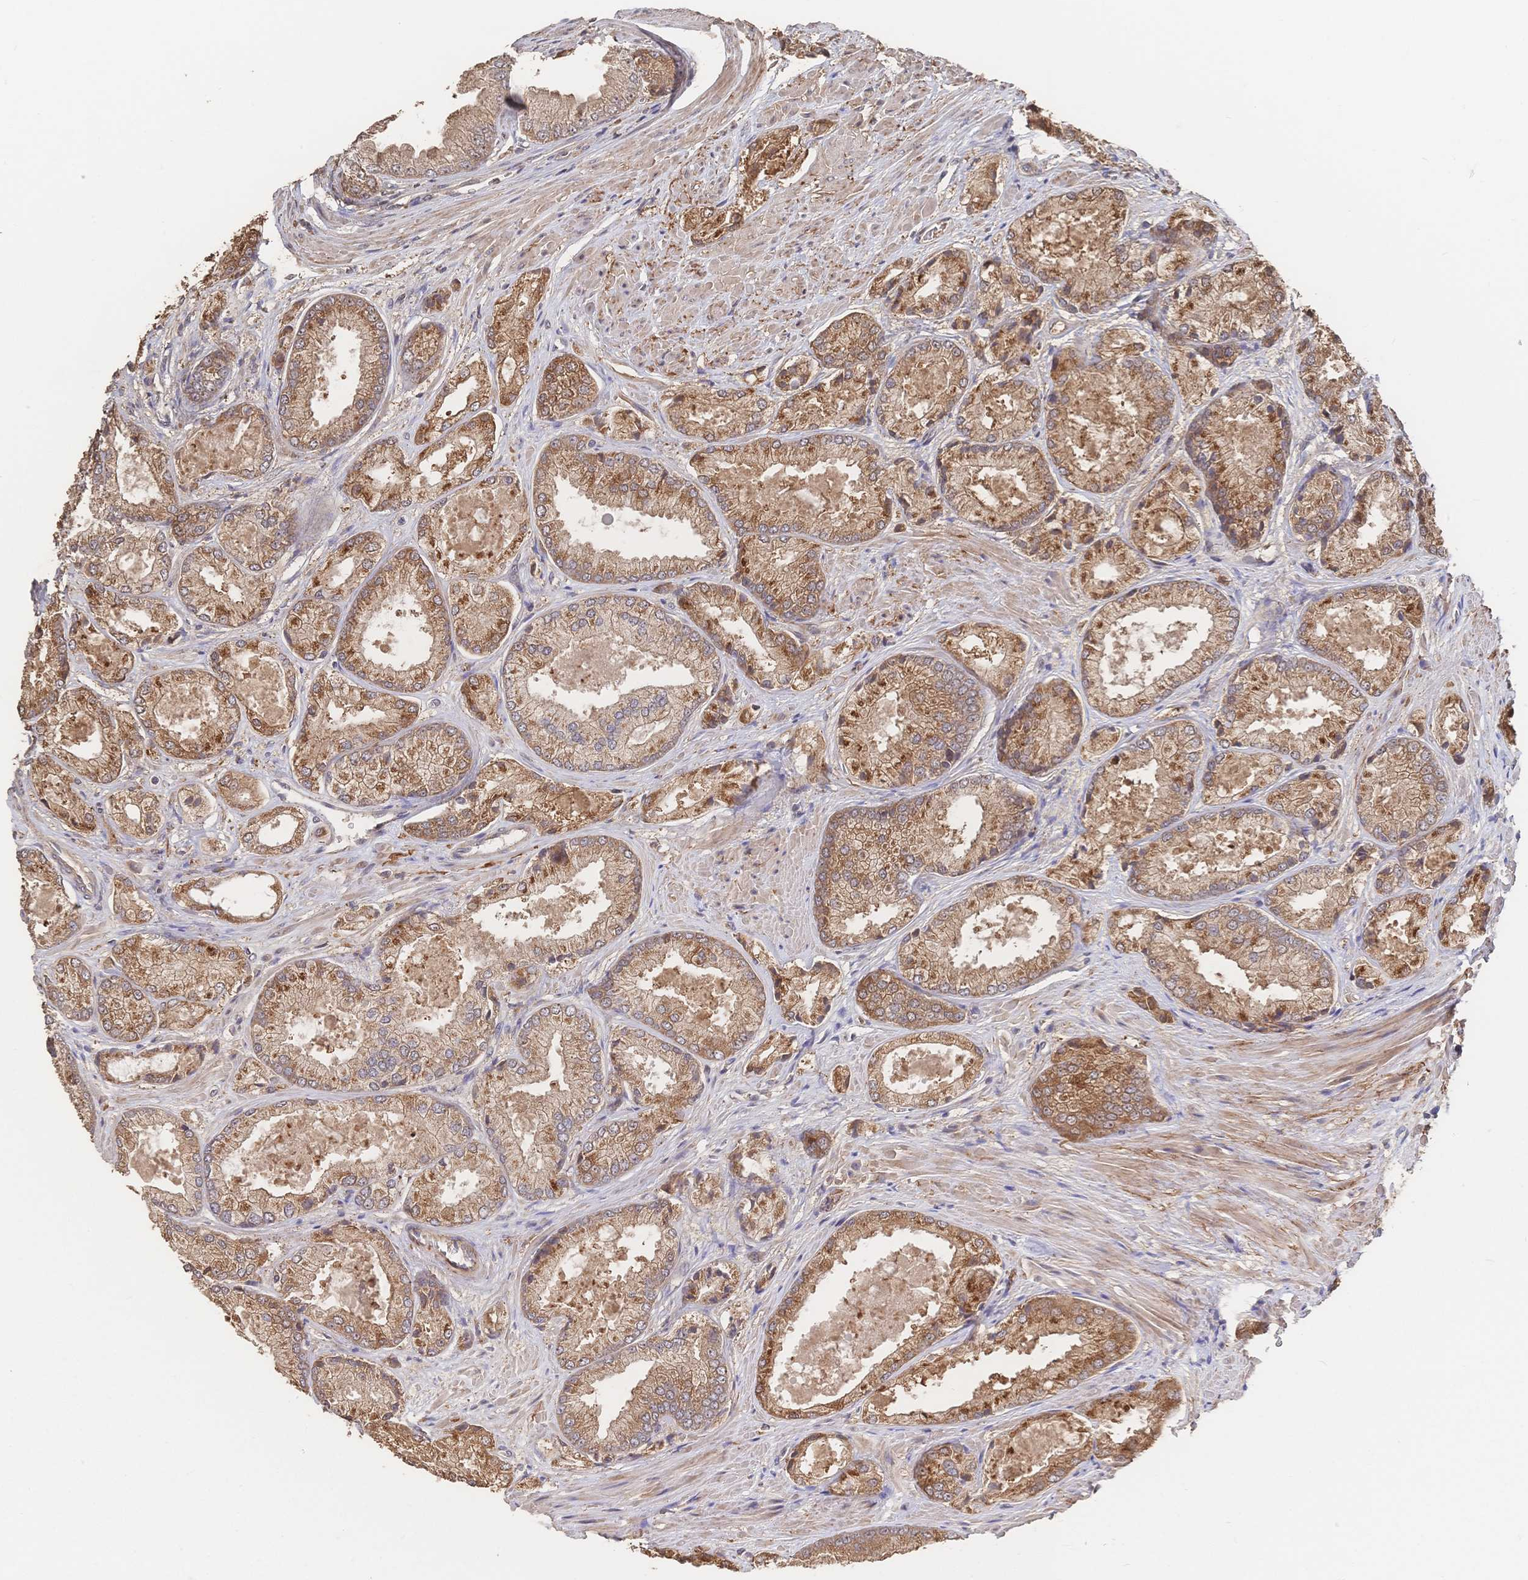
{"staining": {"intensity": "moderate", "quantity": ">75%", "location": "cytoplasmic/membranous"}, "tissue": "prostate cancer", "cell_type": "Tumor cells", "image_type": "cancer", "snomed": [{"axis": "morphology", "description": "Adenocarcinoma, High grade"}, {"axis": "topography", "description": "Prostate"}], "caption": "Brown immunohistochemical staining in adenocarcinoma (high-grade) (prostate) exhibits moderate cytoplasmic/membranous positivity in approximately >75% of tumor cells. Immunohistochemistry (ihc) stains the protein in brown and the nuclei are stained blue.", "gene": "DNAJA4", "patient": {"sex": "male", "age": 68}}